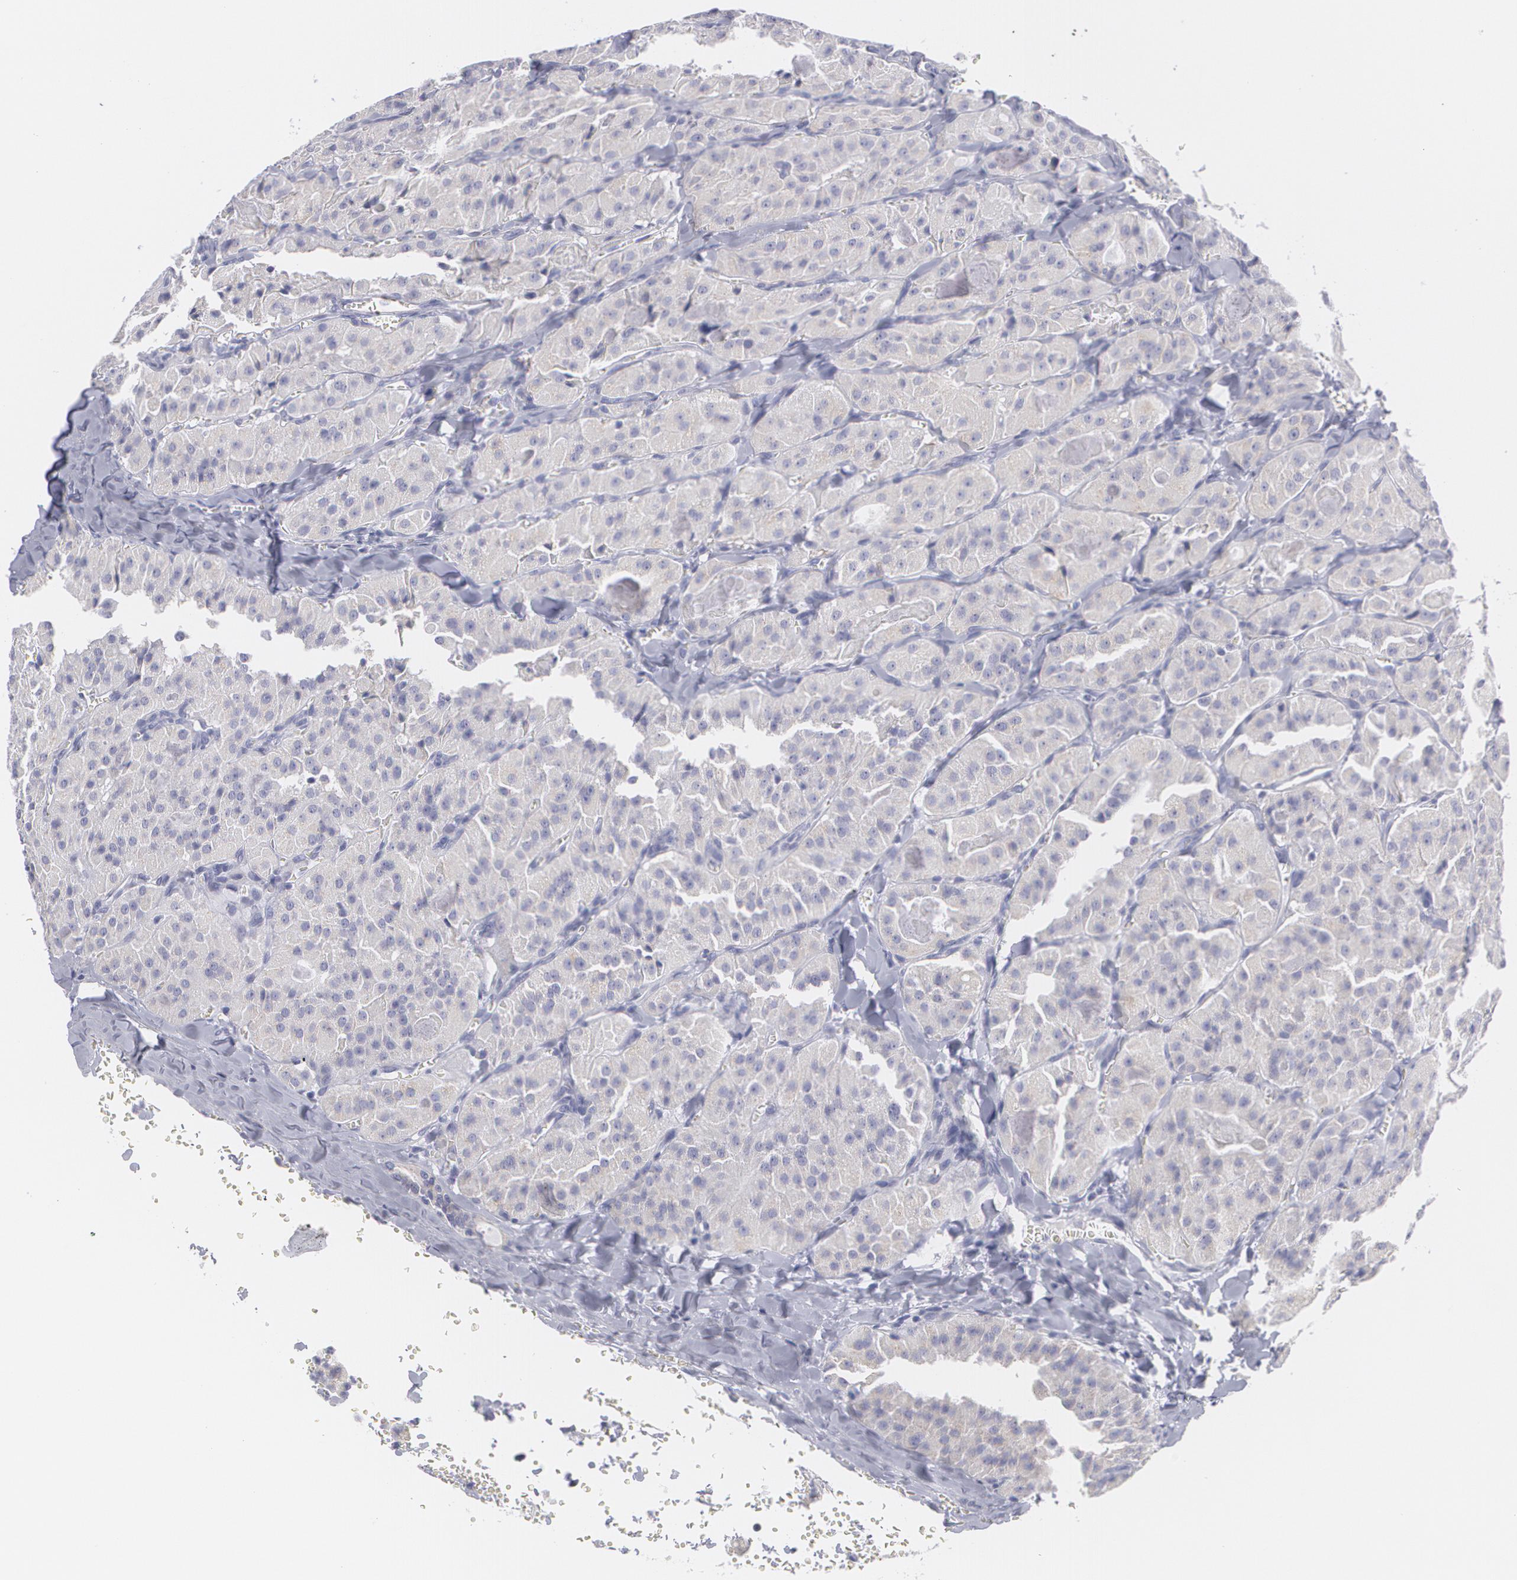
{"staining": {"intensity": "negative", "quantity": "none", "location": "none"}, "tissue": "thyroid cancer", "cell_type": "Tumor cells", "image_type": "cancer", "snomed": [{"axis": "morphology", "description": "Carcinoma, NOS"}, {"axis": "topography", "description": "Thyroid gland"}], "caption": "Thyroid cancer was stained to show a protein in brown. There is no significant staining in tumor cells.", "gene": "MBNL3", "patient": {"sex": "male", "age": 76}}